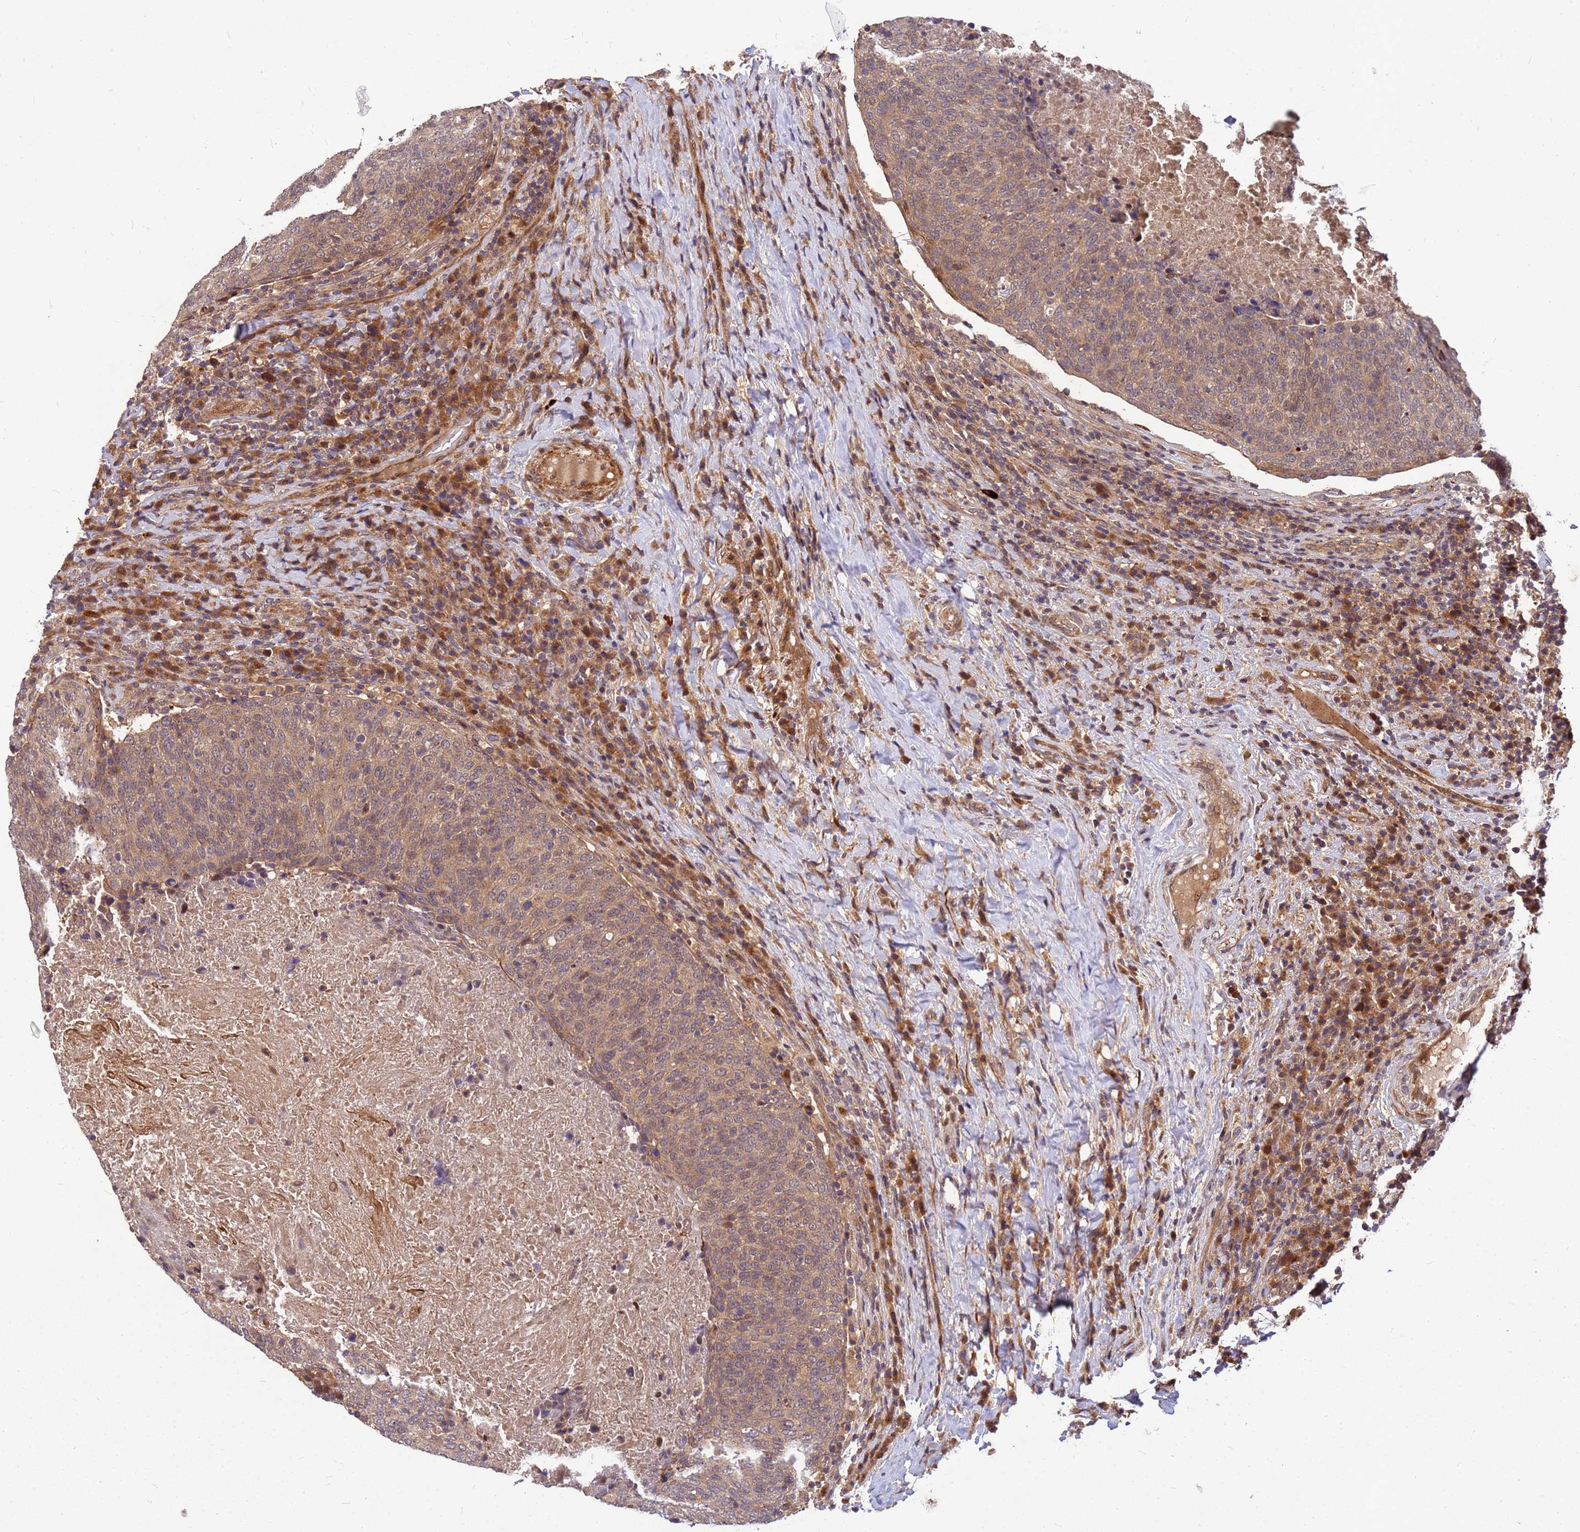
{"staining": {"intensity": "moderate", "quantity": ">75%", "location": "cytoplasmic/membranous"}, "tissue": "head and neck cancer", "cell_type": "Tumor cells", "image_type": "cancer", "snomed": [{"axis": "morphology", "description": "Squamous cell carcinoma, NOS"}, {"axis": "morphology", "description": "Squamous cell carcinoma, metastatic, NOS"}, {"axis": "topography", "description": "Lymph node"}, {"axis": "topography", "description": "Head-Neck"}], "caption": "IHC photomicrograph of neoplastic tissue: human head and neck cancer stained using immunohistochemistry exhibits medium levels of moderate protein expression localized specifically in the cytoplasmic/membranous of tumor cells, appearing as a cytoplasmic/membranous brown color.", "gene": "DUS4L", "patient": {"sex": "male", "age": 62}}